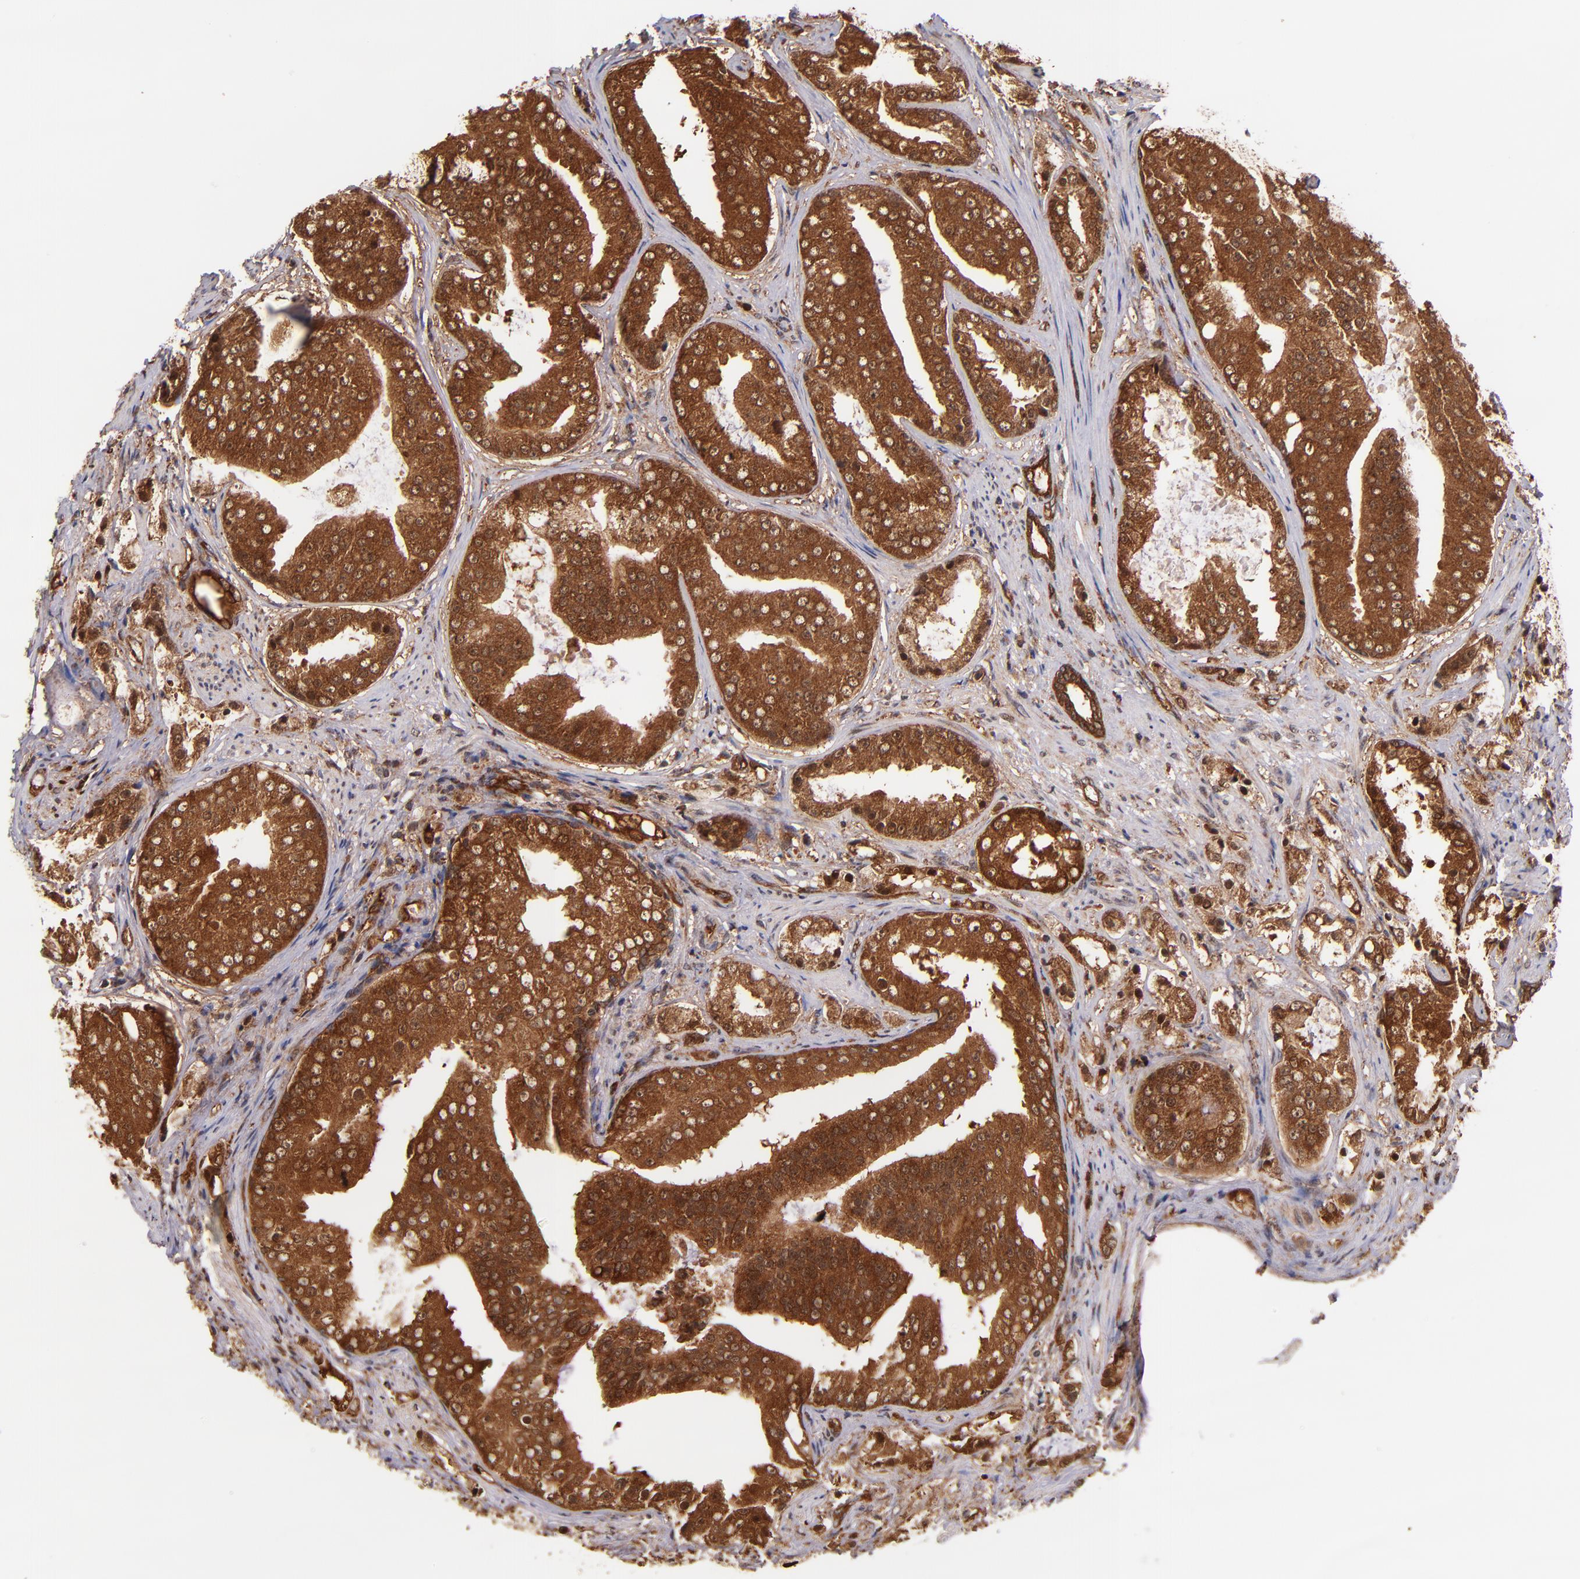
{"staining": {"intensity": "strong", "quantity": ">75%", "location": "cytoplasmic/membranous,nuclear"}, "tissue": "prostate cancer", "cell_type": "Tumor cells", "image_type": "cancer", "snomed": [{"axis": "morphology", "description": "Adenocarcinoma, High grade"}, {"axis": "topography", "description": "Prostate"}], "caption": "Tumor cells reveal high levels of strong cytoplasmic/membranous and nuclear expression in about >75% of cells in prostate cancer (high-grade adenocarcinoma).", "gene": "STX8", "patient": {"sex": "male", "age": 68}}